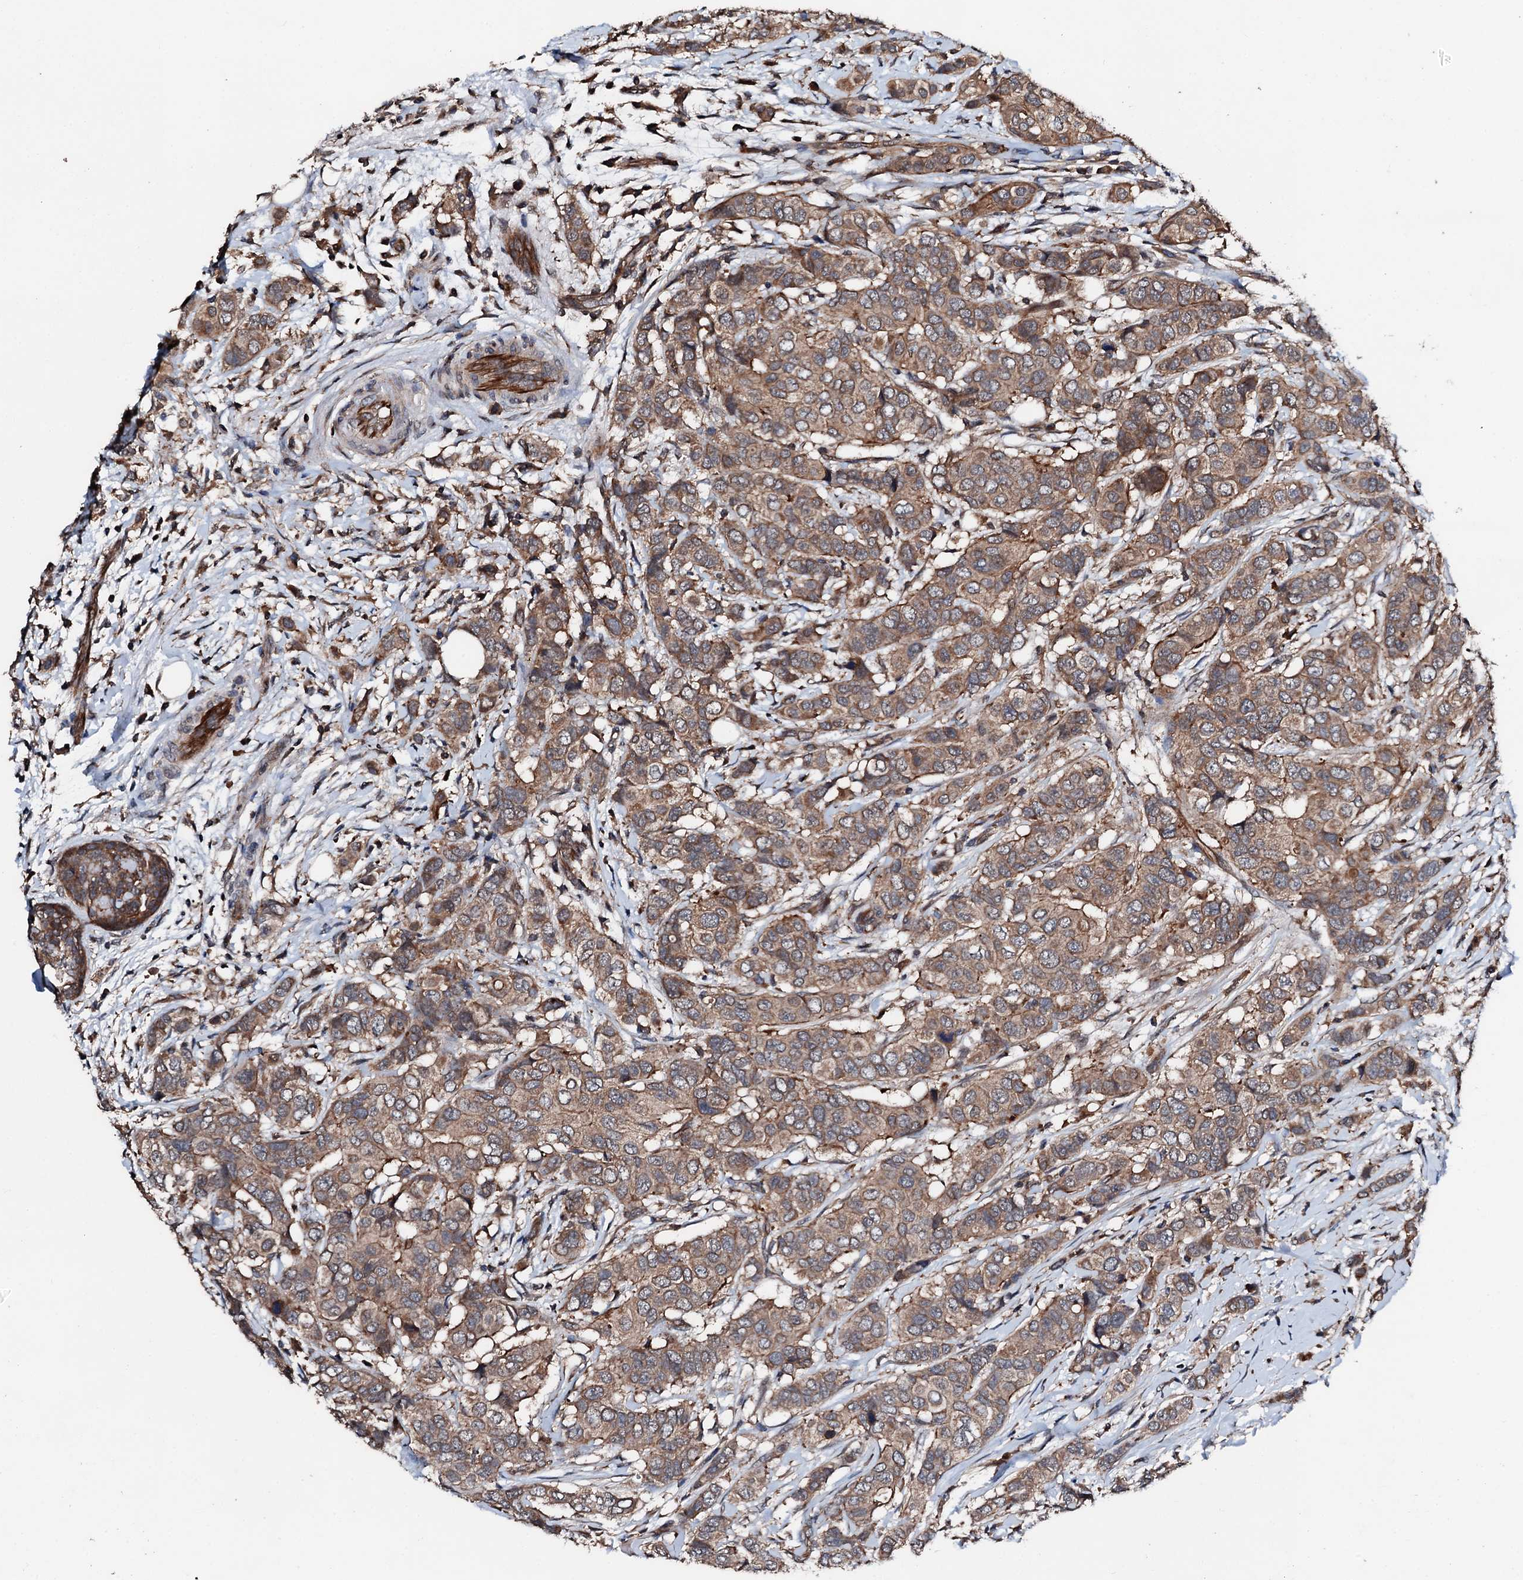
{"staining": {"intensity": "moderate", "quantity": ">75%", "location": "cytoplasmic/membranous"}, "tissue": "breast cancer", "cell_type": "Tumor cells", "image_type": "cancer", "snomed": [{"axis": "morphology", "description": "Lobular carcinoma"}, {"axis": "topography", "description": "Breast"}], "caption": "The photomicrograph shows a brown stain indicating the presence of a protein in the cytoplasmic/membranous of tumor cells in lobular carcinoma (breast). The staining was performed using DAB (3,3'-diaminobenzidine) to visualize the protein expression in brown, while the nuclei were stained in blue with hematoxylin (Magnification: 20x).", "gene": "FGD4", "patient": {"sex": "female", "age": 51}}